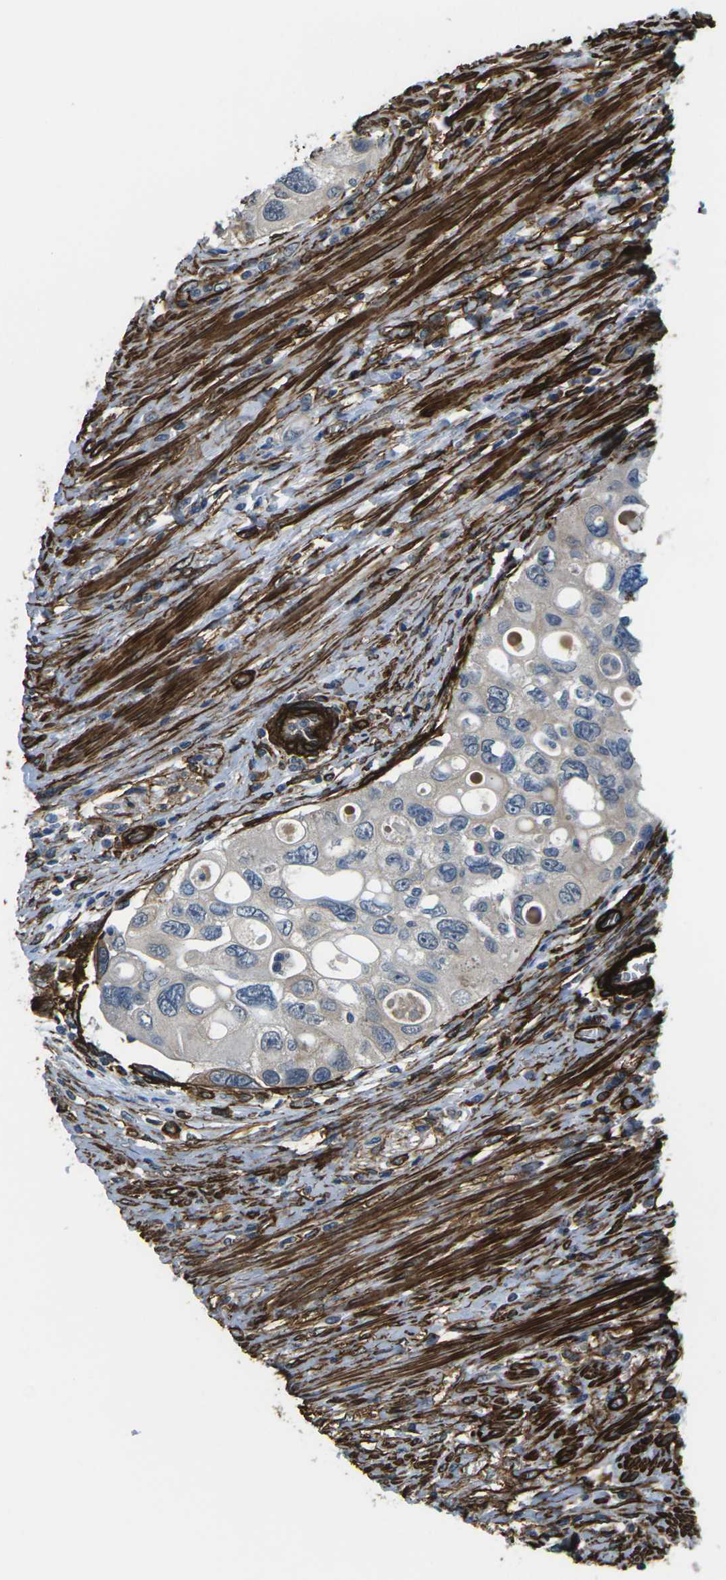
{"staining": {"intensity": "negative", "quantity": "none", "location": "none"}, "tissue": "urothelial cancer", "cell_type": "Tumor cells", "image_type": "cancer", "snomed": [{"axis": "morphology", "description": "Urothelial carcinoma, High grade"}, {"axis": "topography", "description": "Urinary bladder"}], "caption": "Immunohistochemical staining of human urothelial cancer demonstrates no significant staining in tumor cells.", "gene": "GRAMD1C", "patient": {"sex": "female", "age": 56}}